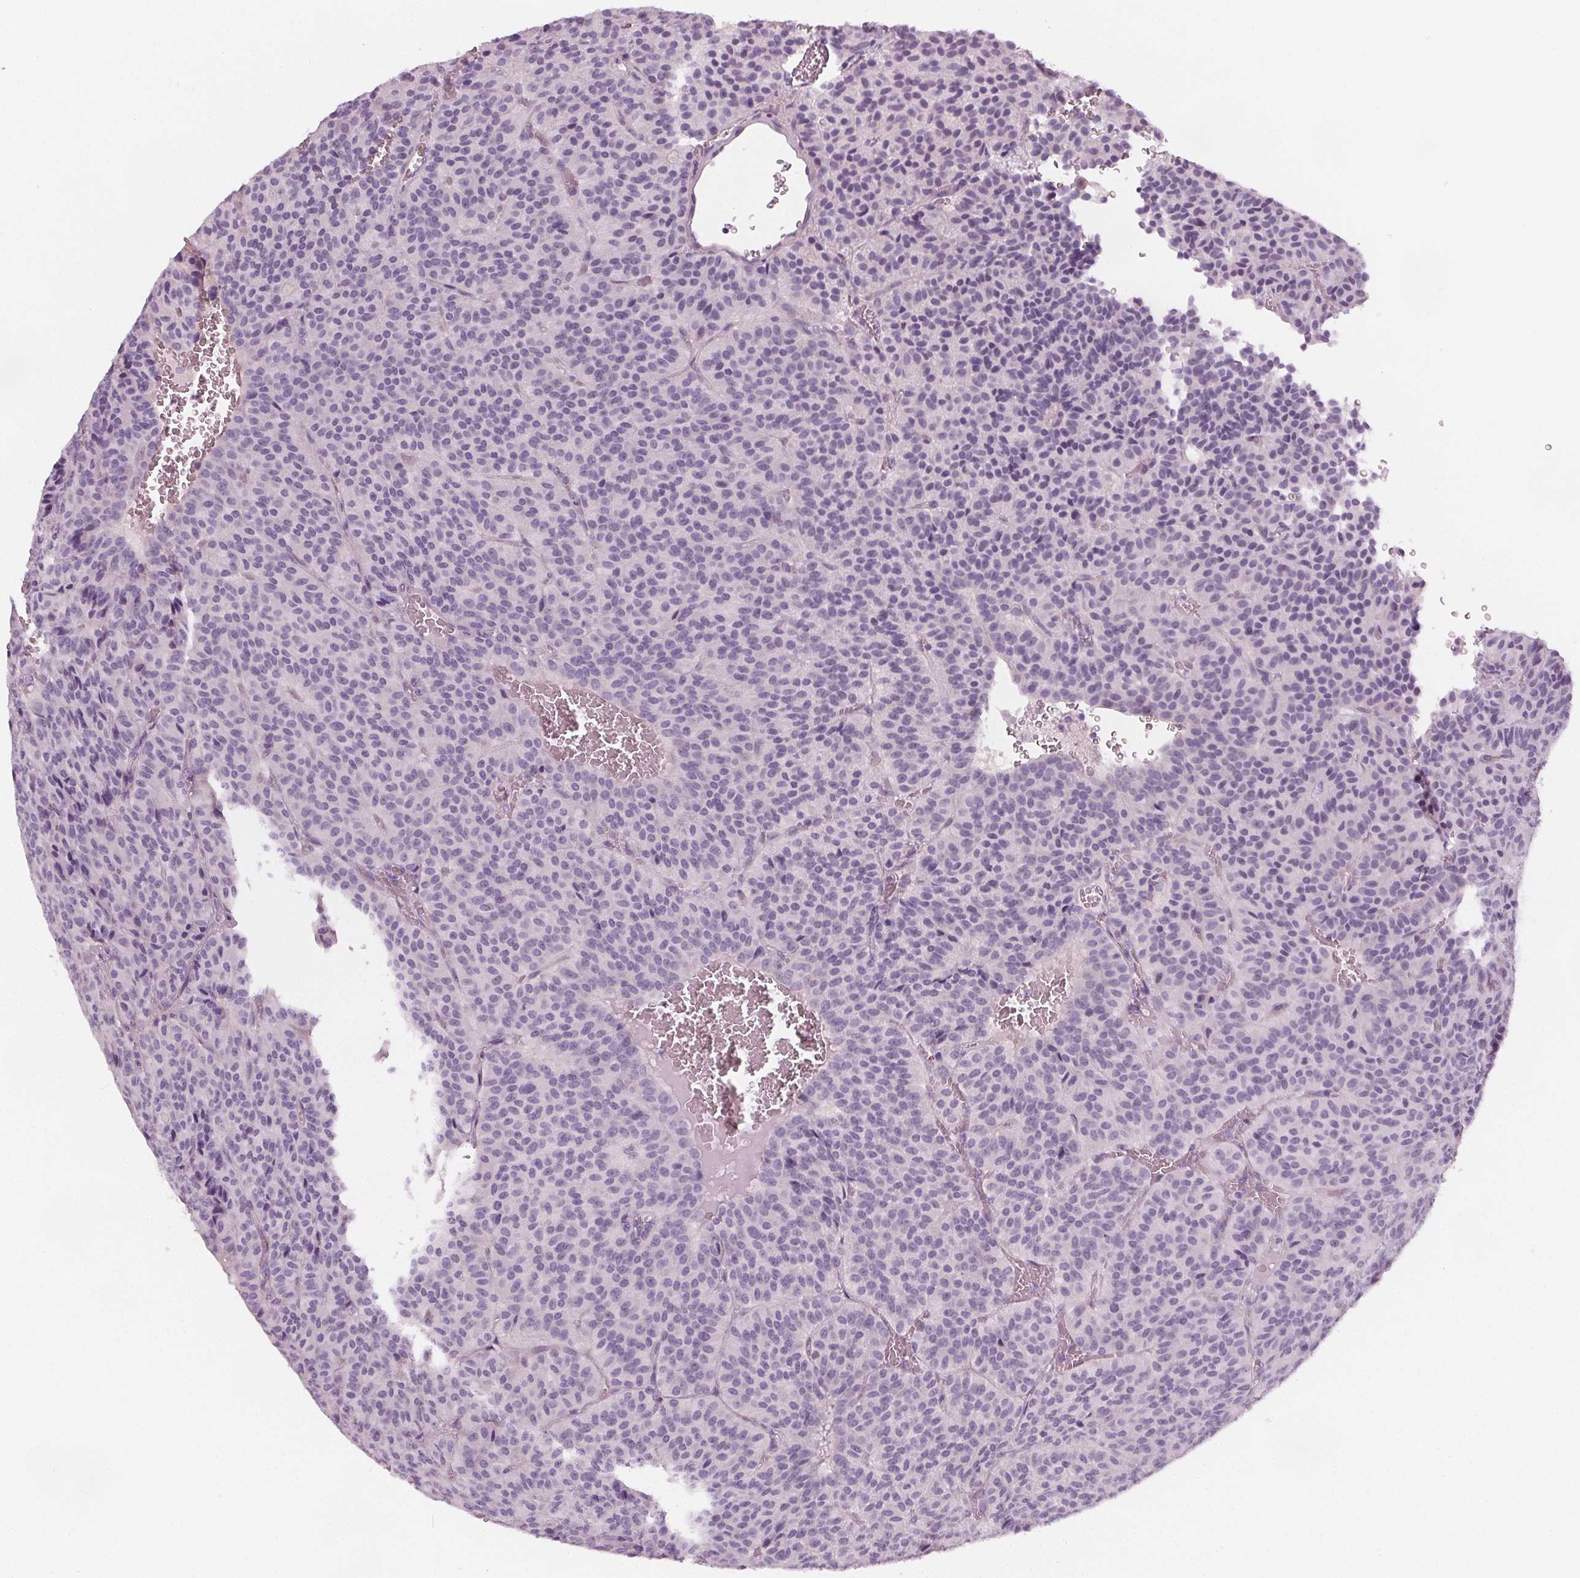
{"staining": {"intensity": "negative", "quantity": "none", "location": "none"}, "tissue": "carcinoid", "cell_type": "Tumor cells", "image_type": "cancer", "snomed": [{"axis": "morphology", "description": "Carcinoid, malignant, NOS"}, {"axis": "topography", "description": "Lung"}], "caption": "Immunohistochemistry (IHC) of carcinoid (malignant) reveals no positivity in tumor cells.", "gene": "SLC5A12", "patient": {"sex": "male", "age": 70}}